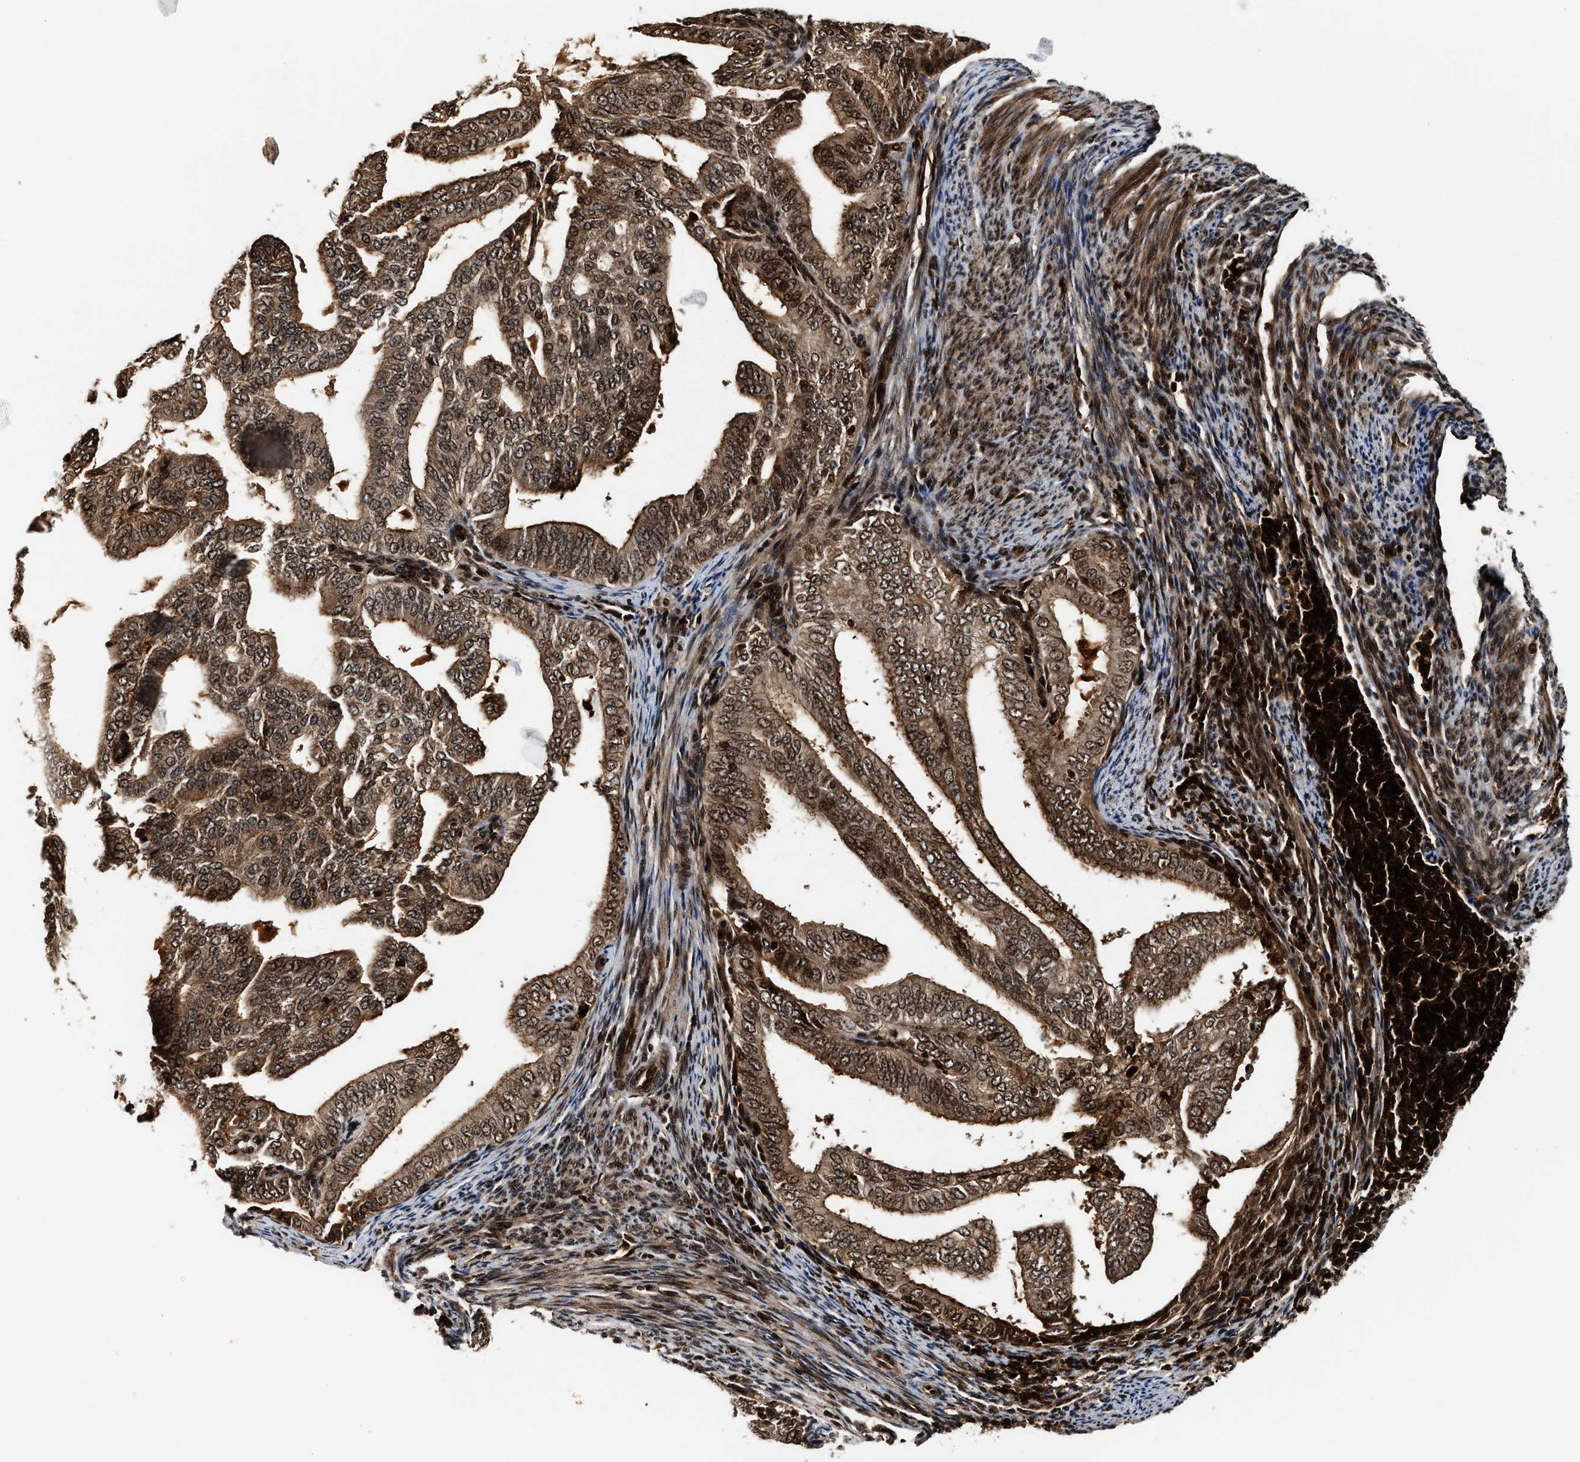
{"staining": {"intensity": "strong", "quantity": ">75%", "location": "cytoplasmic/membranous,nuclear"}, "tissue": "endometrial cancer", "cell_type": "Tumor cells", "image_type": "cancer", "snomed": [{"axis": "morphology", "description": "Adenocarcinoma, NOS"}, {"axis": "topography", "description": "Endometrium"}], "caption": "A photomicrograph of endometrial adenocarcinoma stained for a protein displays strong cytoplasmic/membranous and nuclear brown staining in tumor cells.", "gene": "MDM2", "patient": {"sex": "female", "age": 58}}